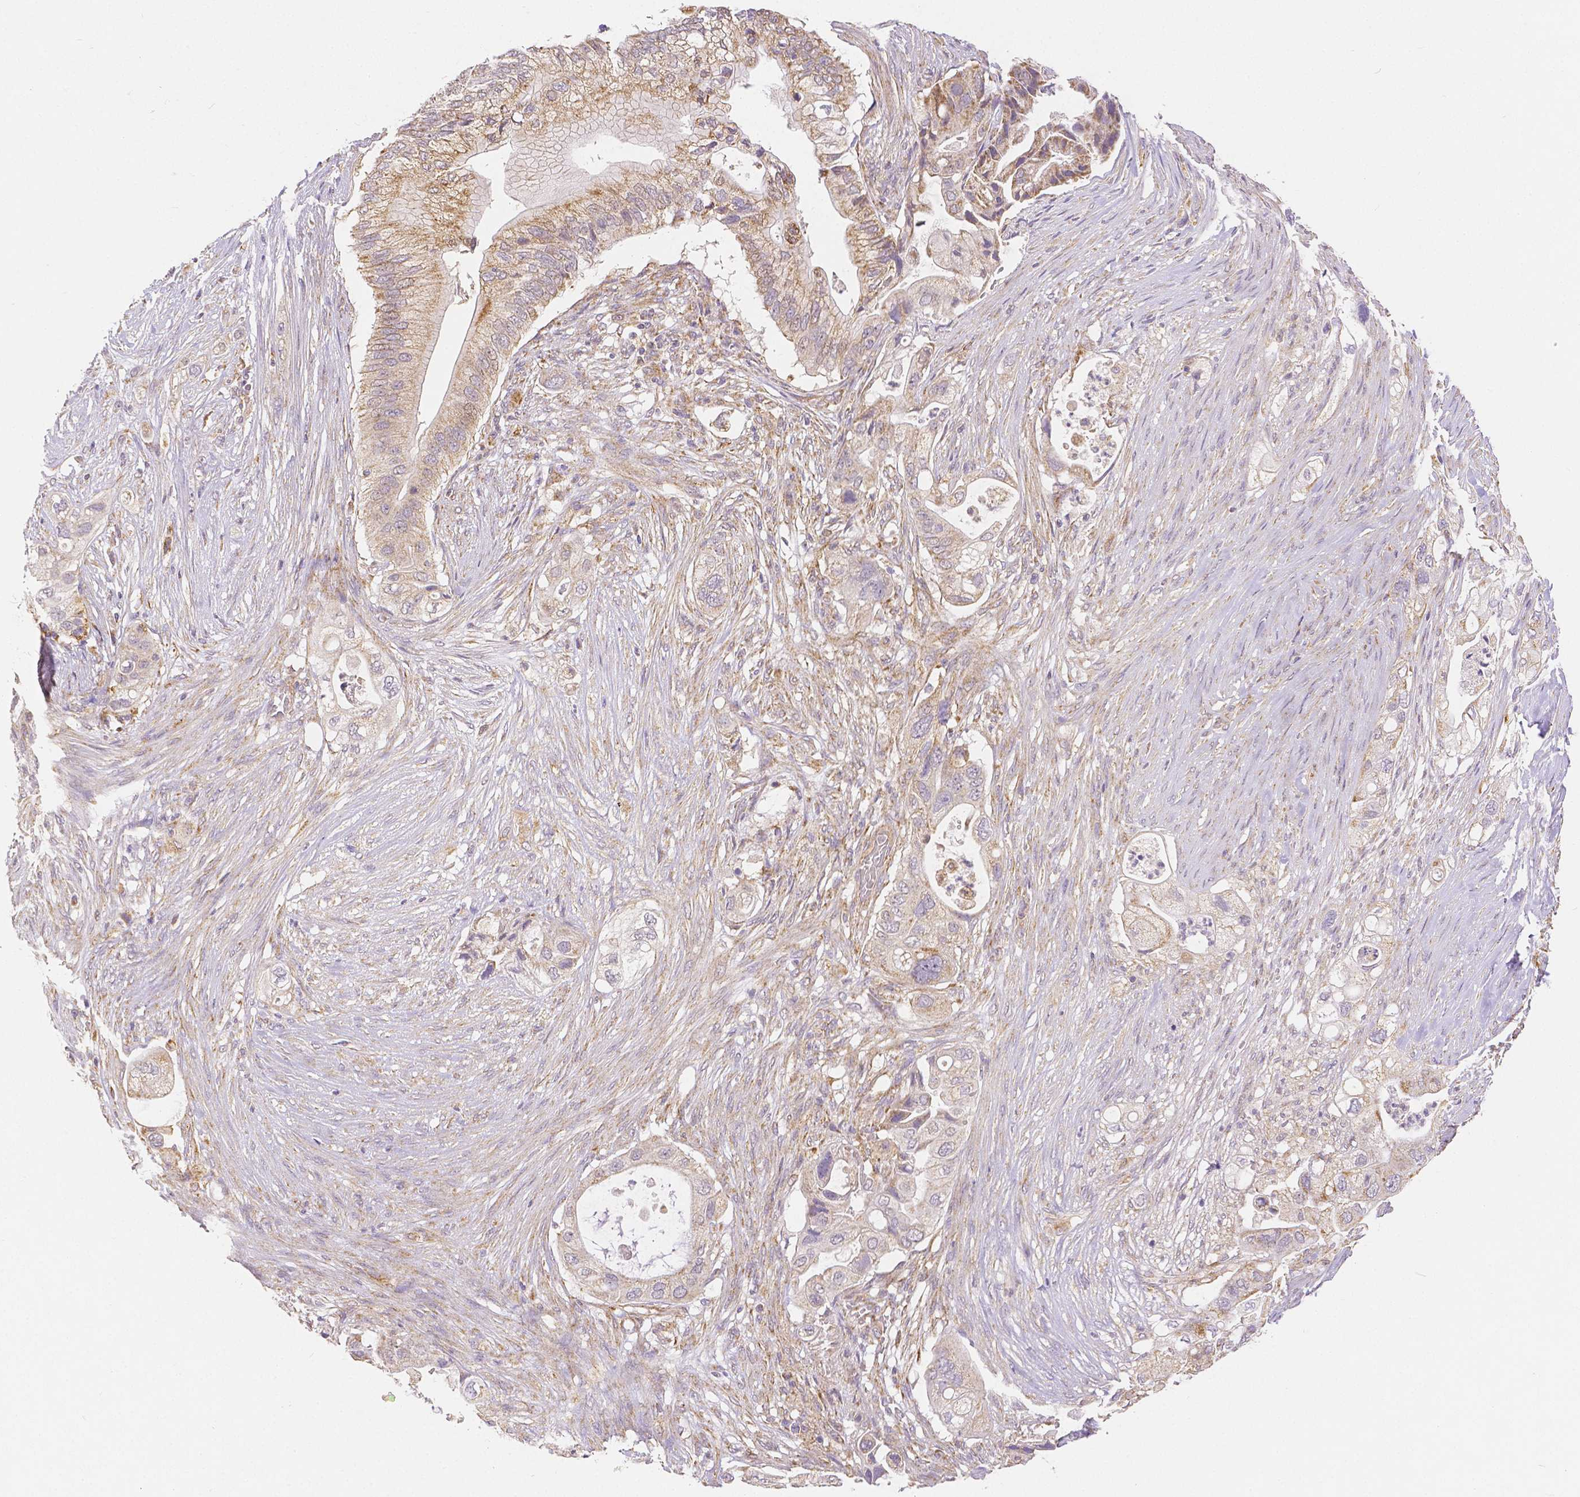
{"staining": {"intensity": "moderate", "quantity": "<25%", "location": "cytoplasmic/membranous"}, "tissue": "pancreatic cancer", "cell_type": "Tumor cells", "image_type": "cancer", "snomed": [{"axis": "morphology", "description": "Adenocarcinoma, NOS"}, {"axis": "topography", "description": "Pancreas"}], "caption": "Brown immunohistochemical staining in human pancreatic adenocarcinoma shows moderate cytoplasmic/membranous positivity in about <25% of tumor cells.", "gene": "RHOT1", "patient": {"sex": "female", "age": 72}}